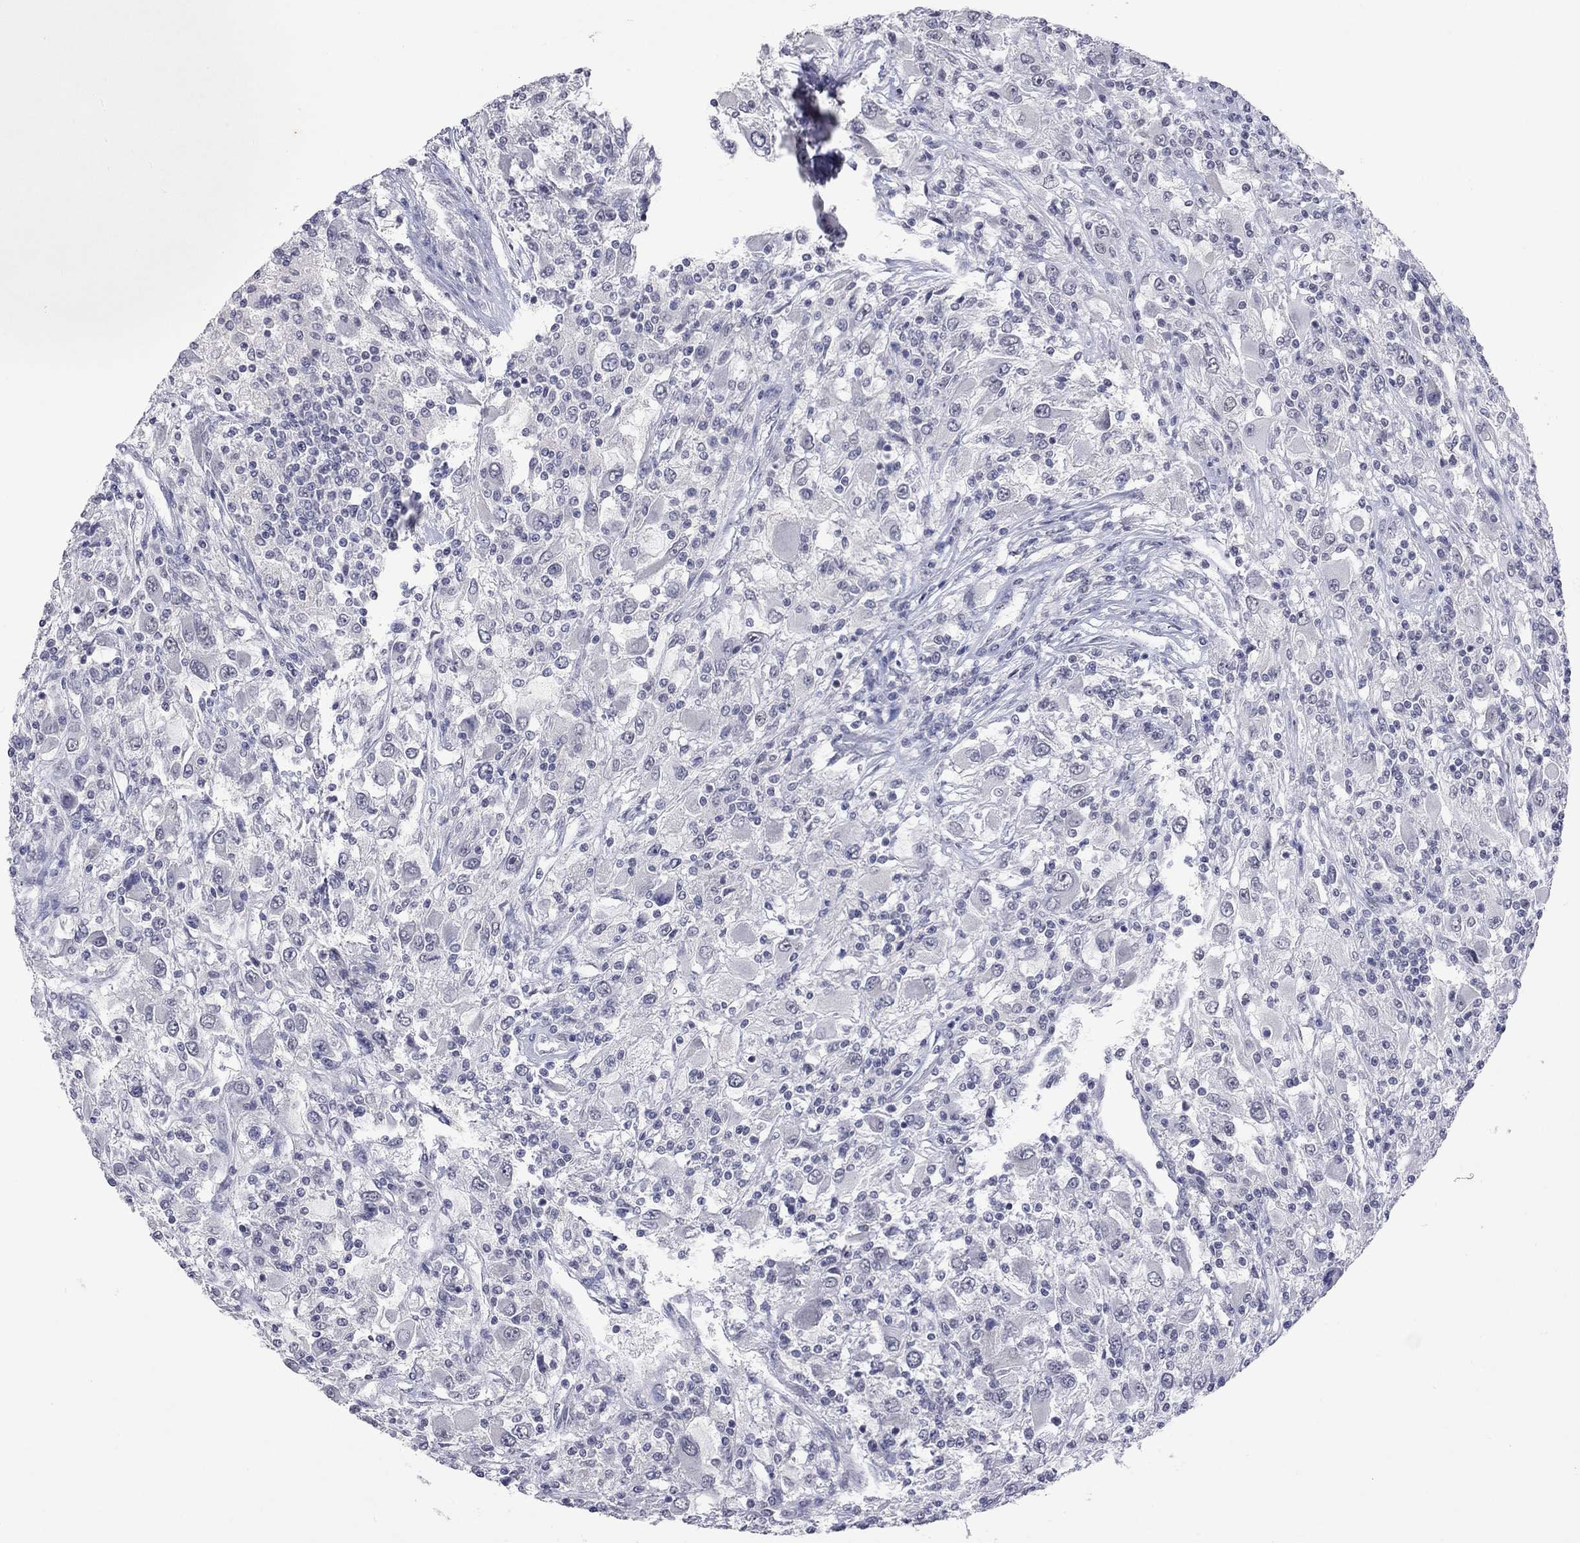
{"staining": {"intensity": "negative", "quantity": "none", "location": "none"}, "tissue": "renal cancer", "cell_type": "Tumor cells", "image_type": "cancer", "snomed": [{"axis": "morphology", "description": "Adenocarcinoma, NOS"}, {"axis": "topography", "description": "Kidney"}], "caption": "Protein analysis of renal cancer (adenocarcinoma) exhibits no significant staining in tumor cells. (Immunohistochemistry (ihc), brightfield microscopy, high magnification).", "gene": "TMEM143", "patient": {"sex": "female", "age": 67}}